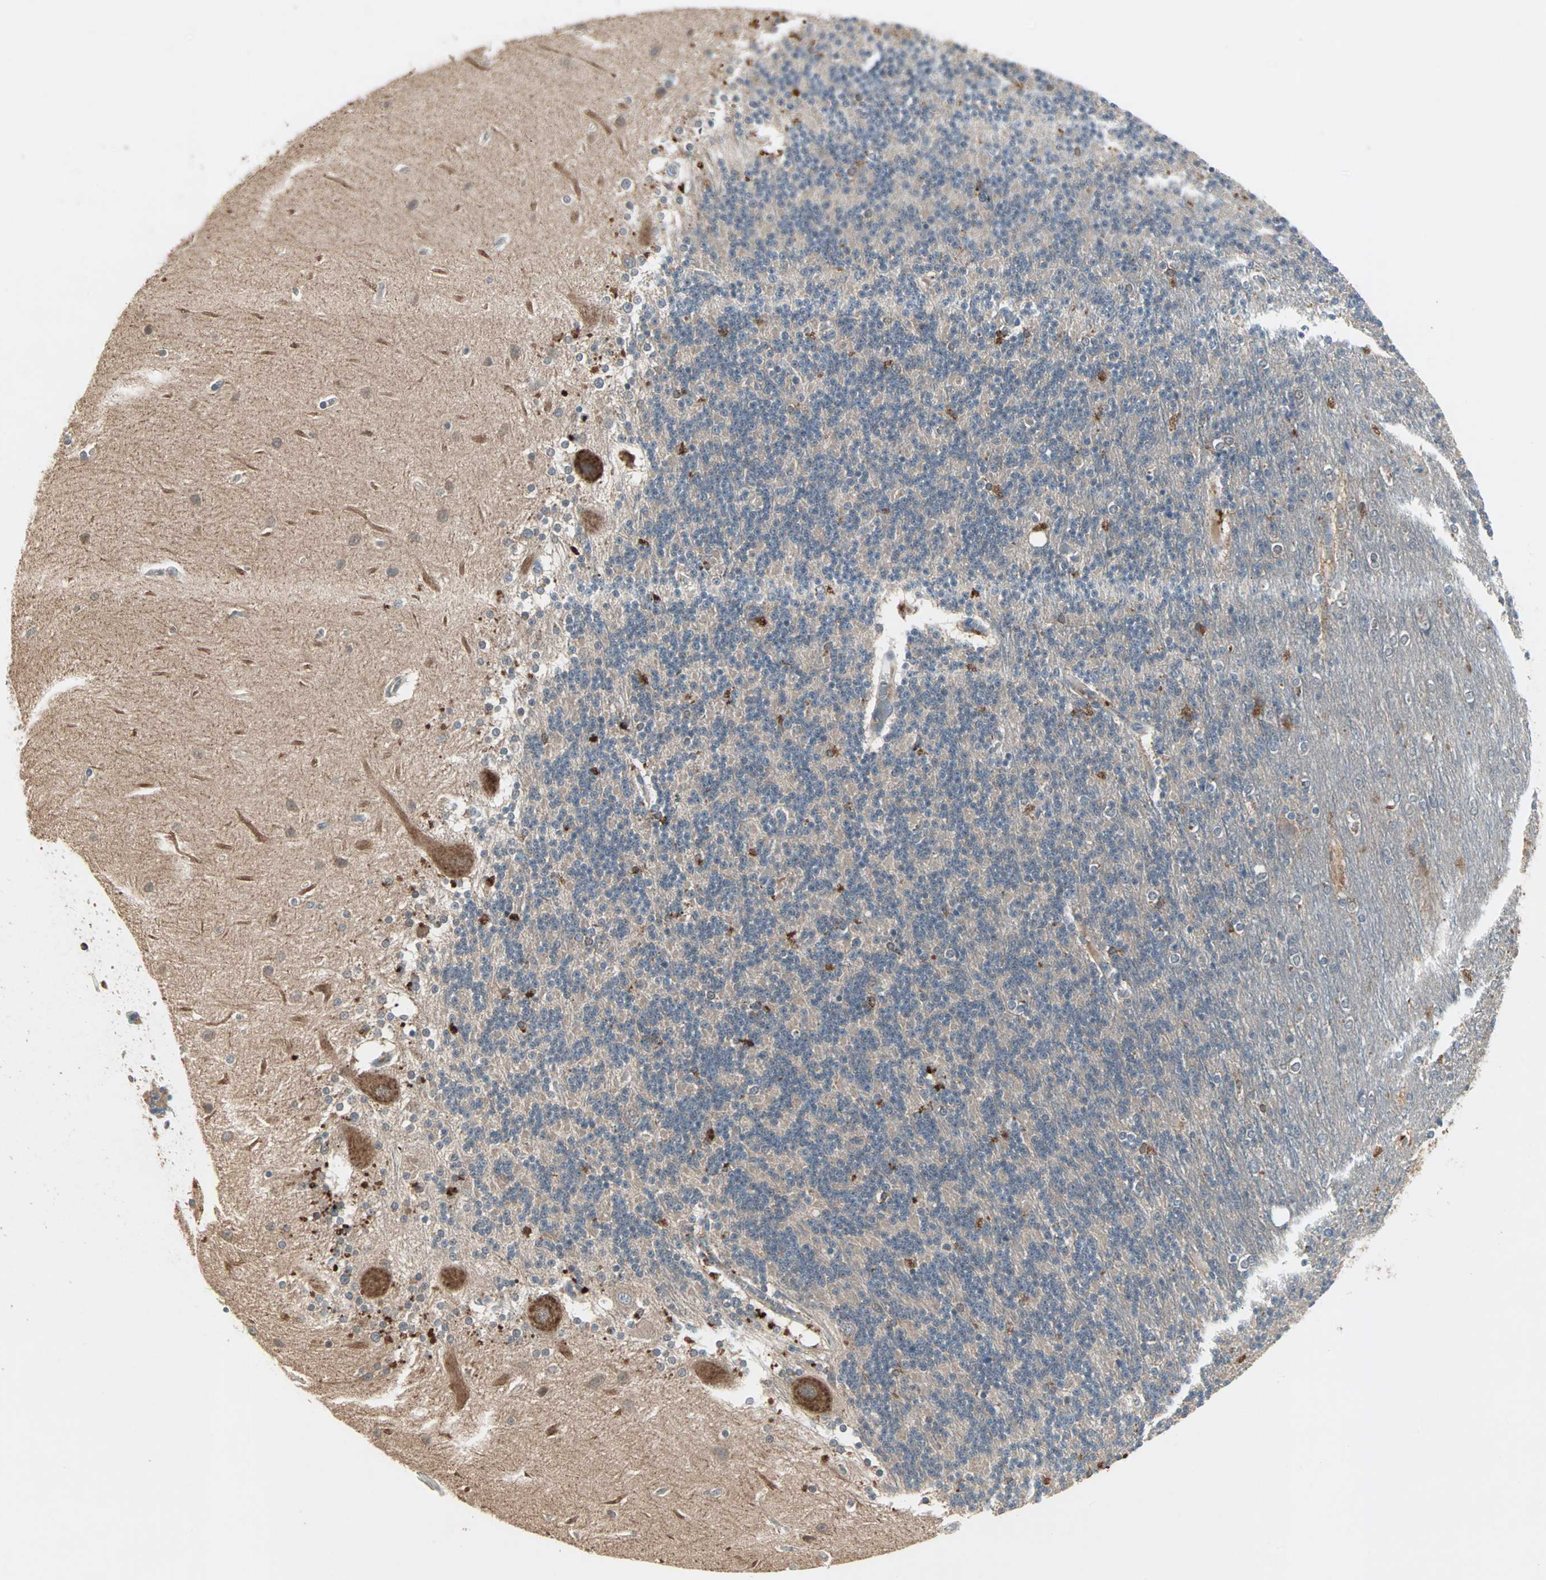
{"staining": {"intensity": "strong", "quantity": "<25%", "location": "cytoplasmic/membranous"}, "tissue": "cerebellum", "cell_type": "Cells in granular layer", "image_type": "normal", "snomed": [{"axis": "morphology", "description": "Normal tissue, NOS"}, {"axis": "topography", "description": "Cerebellum"}], "caption": "Protein expression analysis of normal human cerebellum reveals strong cytoplasmic/membranous staining in about <25% of cells in granular layer. (Stains: DAB in brown, nuclei in blue, Microscopy: brightfield microscopy at high magnification).", "gene": "JMJD7", "patient": {"sex": "female", "age": 54}}